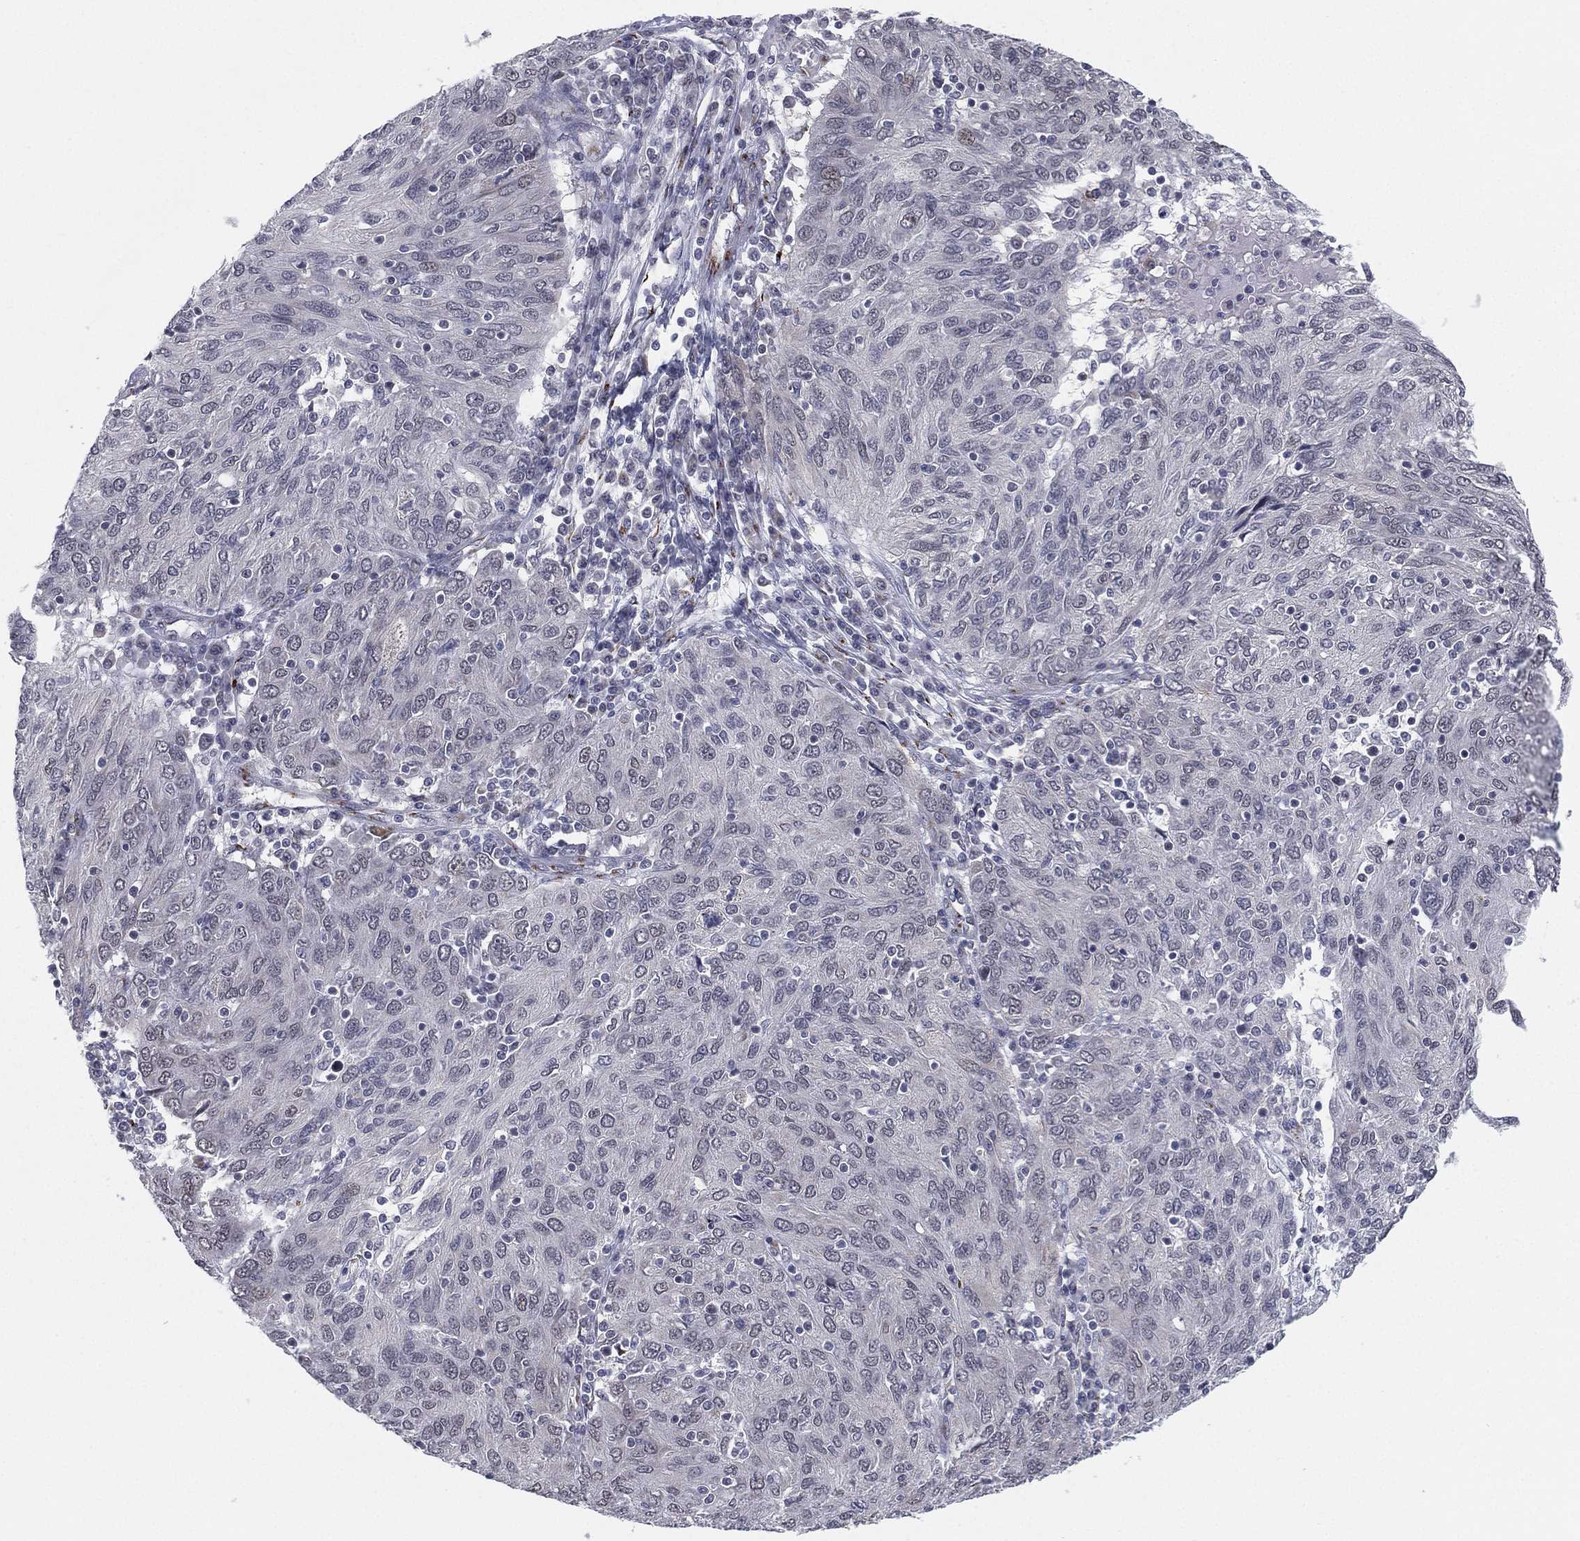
{"staining": {"intensity": "negative", "quantity": "none", "location": "none"}, "tissue": "ovarian cancer", "cell_type": "Tumor cells", "image_type": "cancer", "snomed": [{"axis": "morphology", "description": "Carcinoma, endometroid"}, {"axis": "topography", "description": "Ovary"}], "caption": "Immunohistochemistry (IHC) micrograph of neoplastic tissue: human ovarian cancer stained with DAB exhibits no significant protein staining in tumor cells.", "gene": "CD177", "patient": {"sex": "female", "age": 50}}